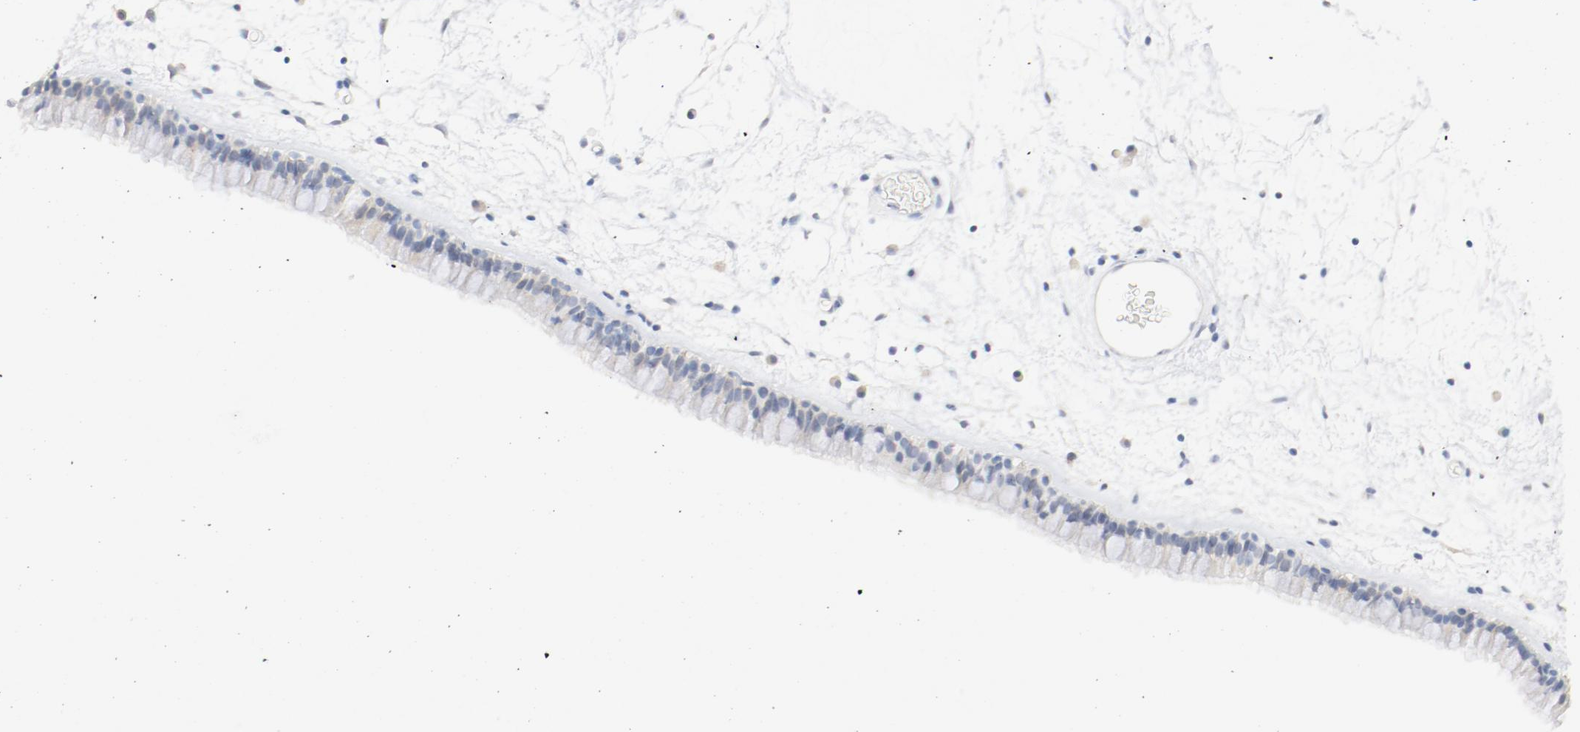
{"staining": {"intensity": "negative", "quantity": "none", "location": "none"}, "tissue": "nasopharynx", "cell_type": "Respiratory epithelial cells", "image_type": "normal", "snomed": [{"axis": "morphology", "description": "Normal tissue, NOS"}, {"axis": "morphology", "description": "Inflammation, NOS"}, {"axis": "topography", "description": "Nasopharynx"}], "caption": "Immunohistochemistry image of normal nasopharynx stained for a protein (brown), which reveals no positivity in respiratory epithelial cells.", "gene": "PGM1", "patient": {"sex": "male", "age": 48}}